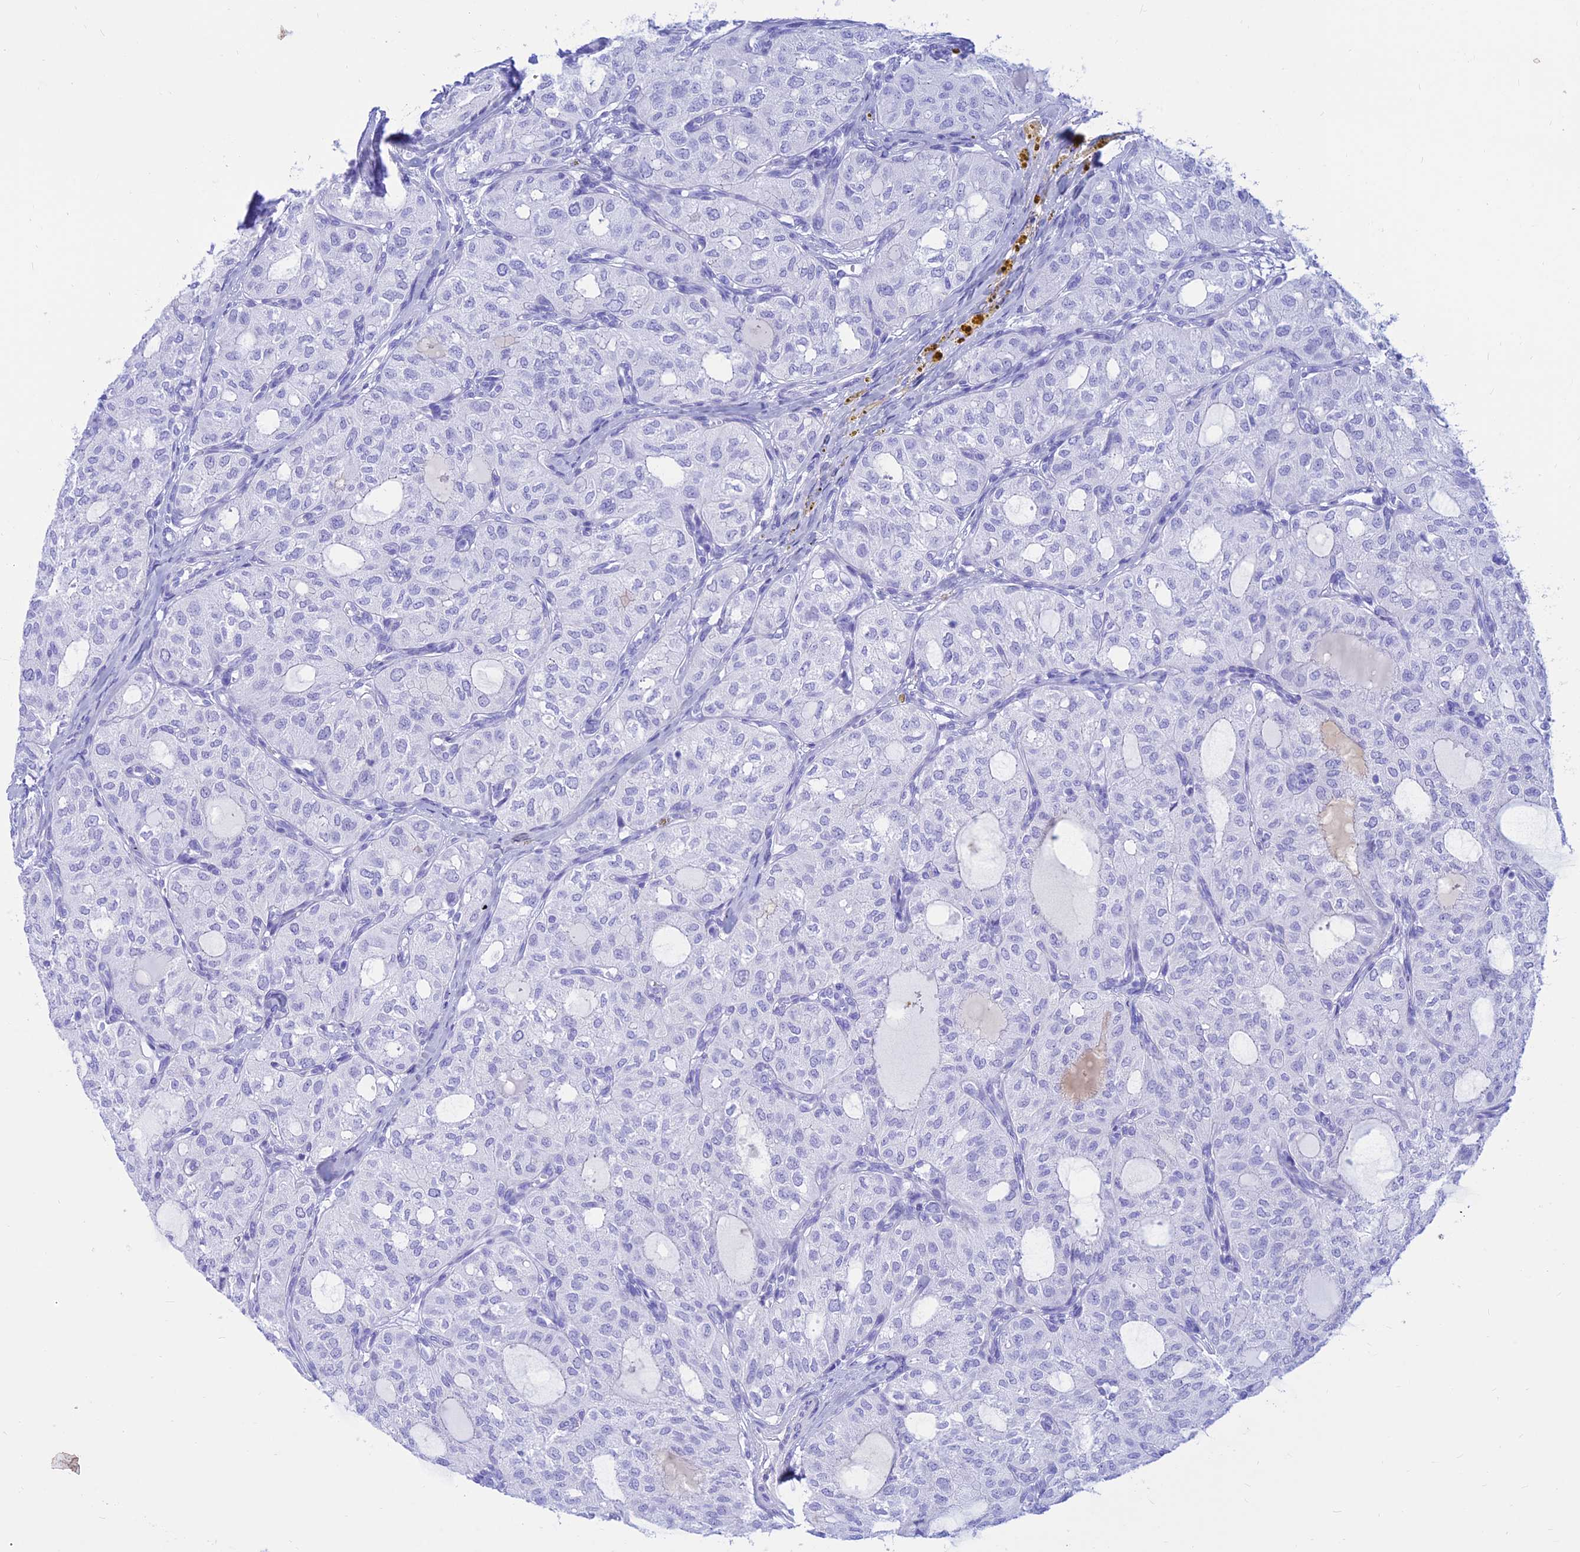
{"staining": {"intensity": "negative", "quantity": "none", "location": "none"}, "tissue": "thyroid cancer", "cell_type": "Tumor cells", "image_type": "cancer", "snomed": [{"axis": "morphology", "description": "Follicular adenoma carcinoma, NOS"}, {"axis": "topography", "description": "Thyroid gland"}], "caption": "High magnification brightfield microscopy of follicular adenoma carcinoma (thyroid) stained with DAB (3,3'-diaminobenzidine) (brown) and counterstained with hematoxylin (blue): tumor cells show no significant positivity.", "gene": "PRNP", "patient": {"sex": "male", "age": 75}}